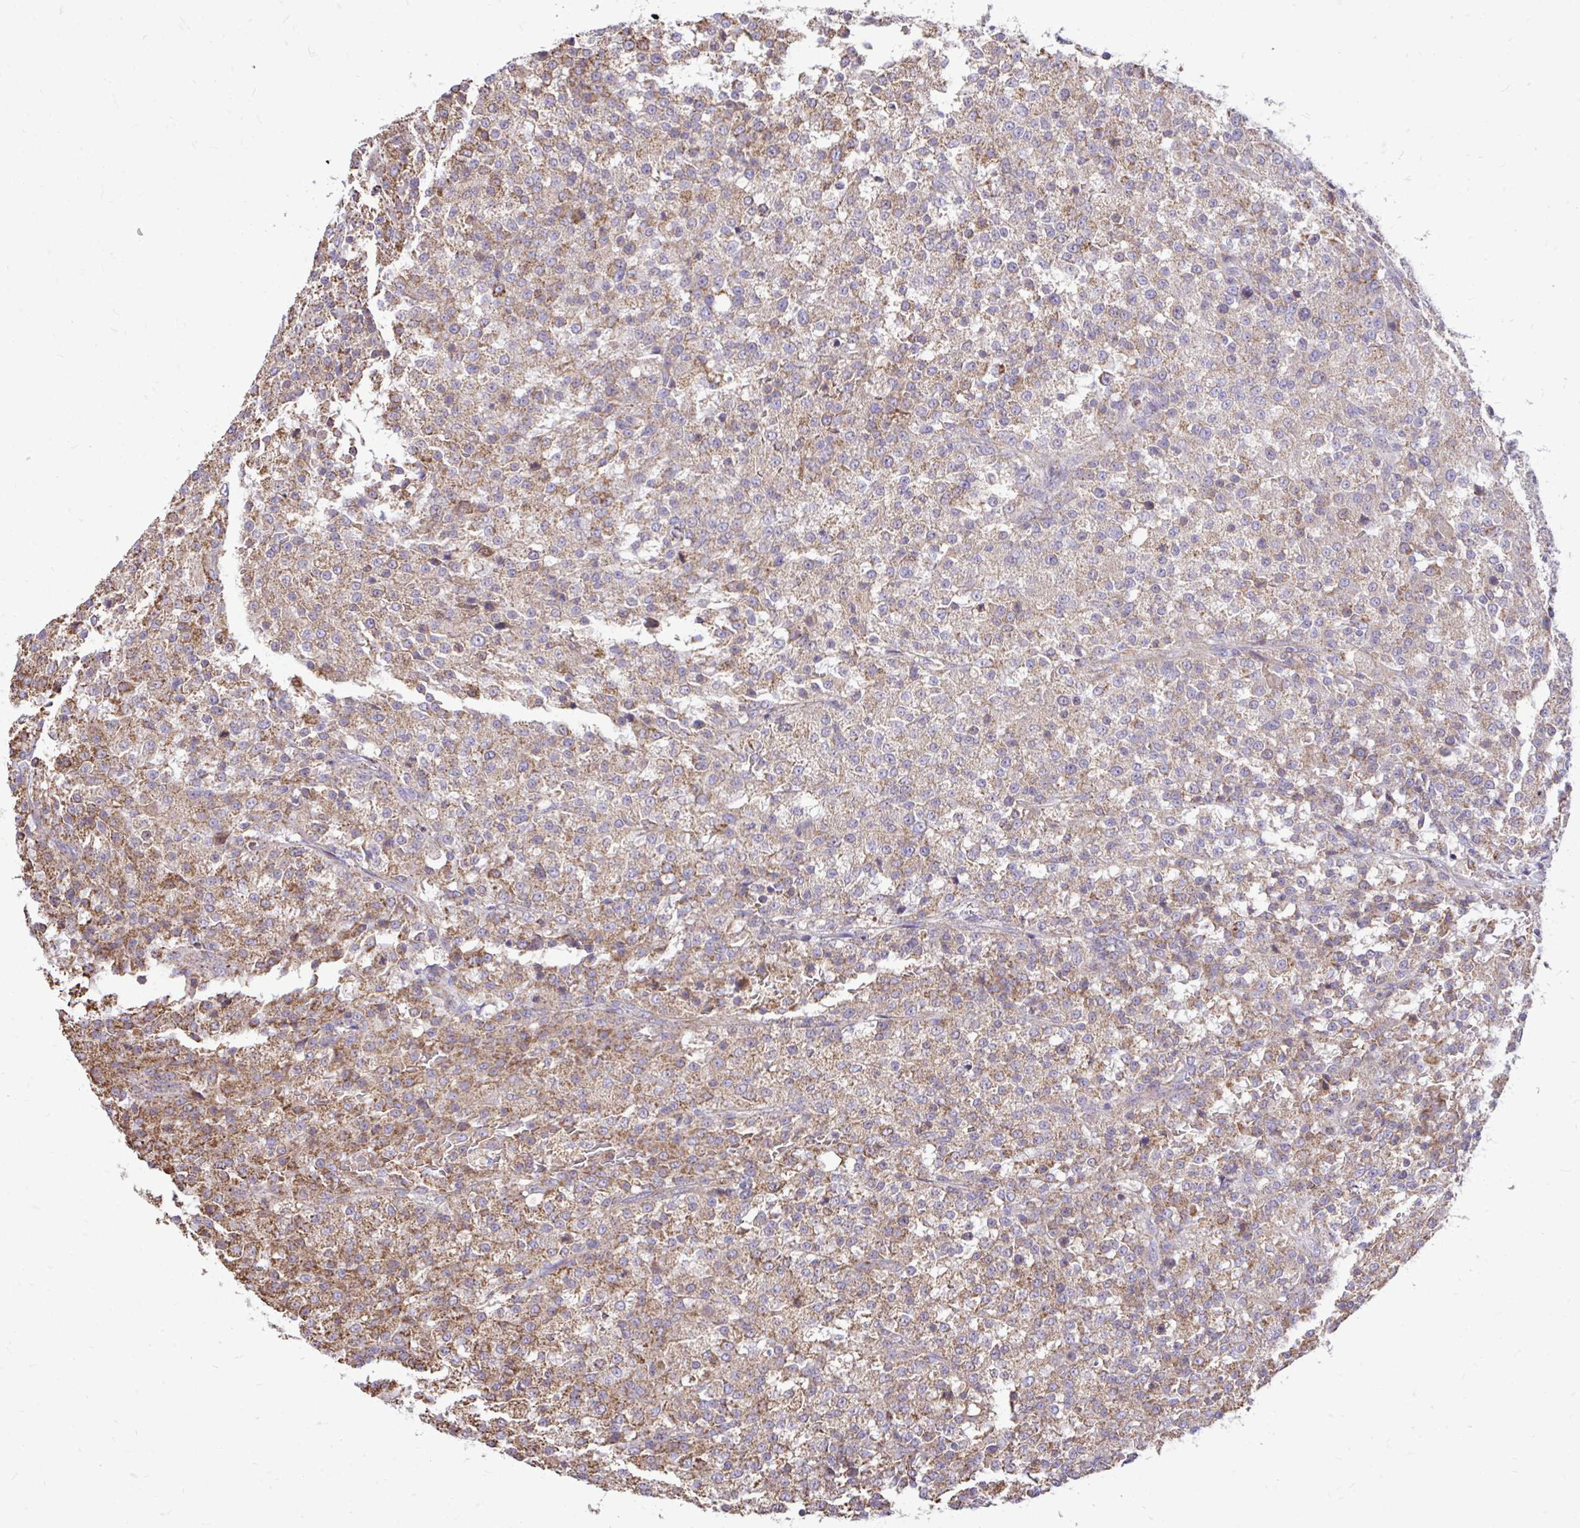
{"staining": {"intensity": "moderate", "quantity": ">75%", "location": "cytoplasmic/membranous"}, "tissue": "testis cancer", "cell_type": "Tumor cells", "image_type": "cancer", "snomed": [{"axis": "morphology", "description": "Seminoma, NOS"}, {"axis": "topography", "description": "Testis"}], "caption": "The immunohistochemical stain shows moderate cytoplasmic/membranous expression in tumor cells of seminoma (testis) tissue. (Stains: DAB (3,3'-diaminobenzidine) in brown, nuclei in blue, Microscopy: brightfield microscopy at high magnification).", "gene": "UBE2C", "patient": {"sex": "male", "age": 59}}